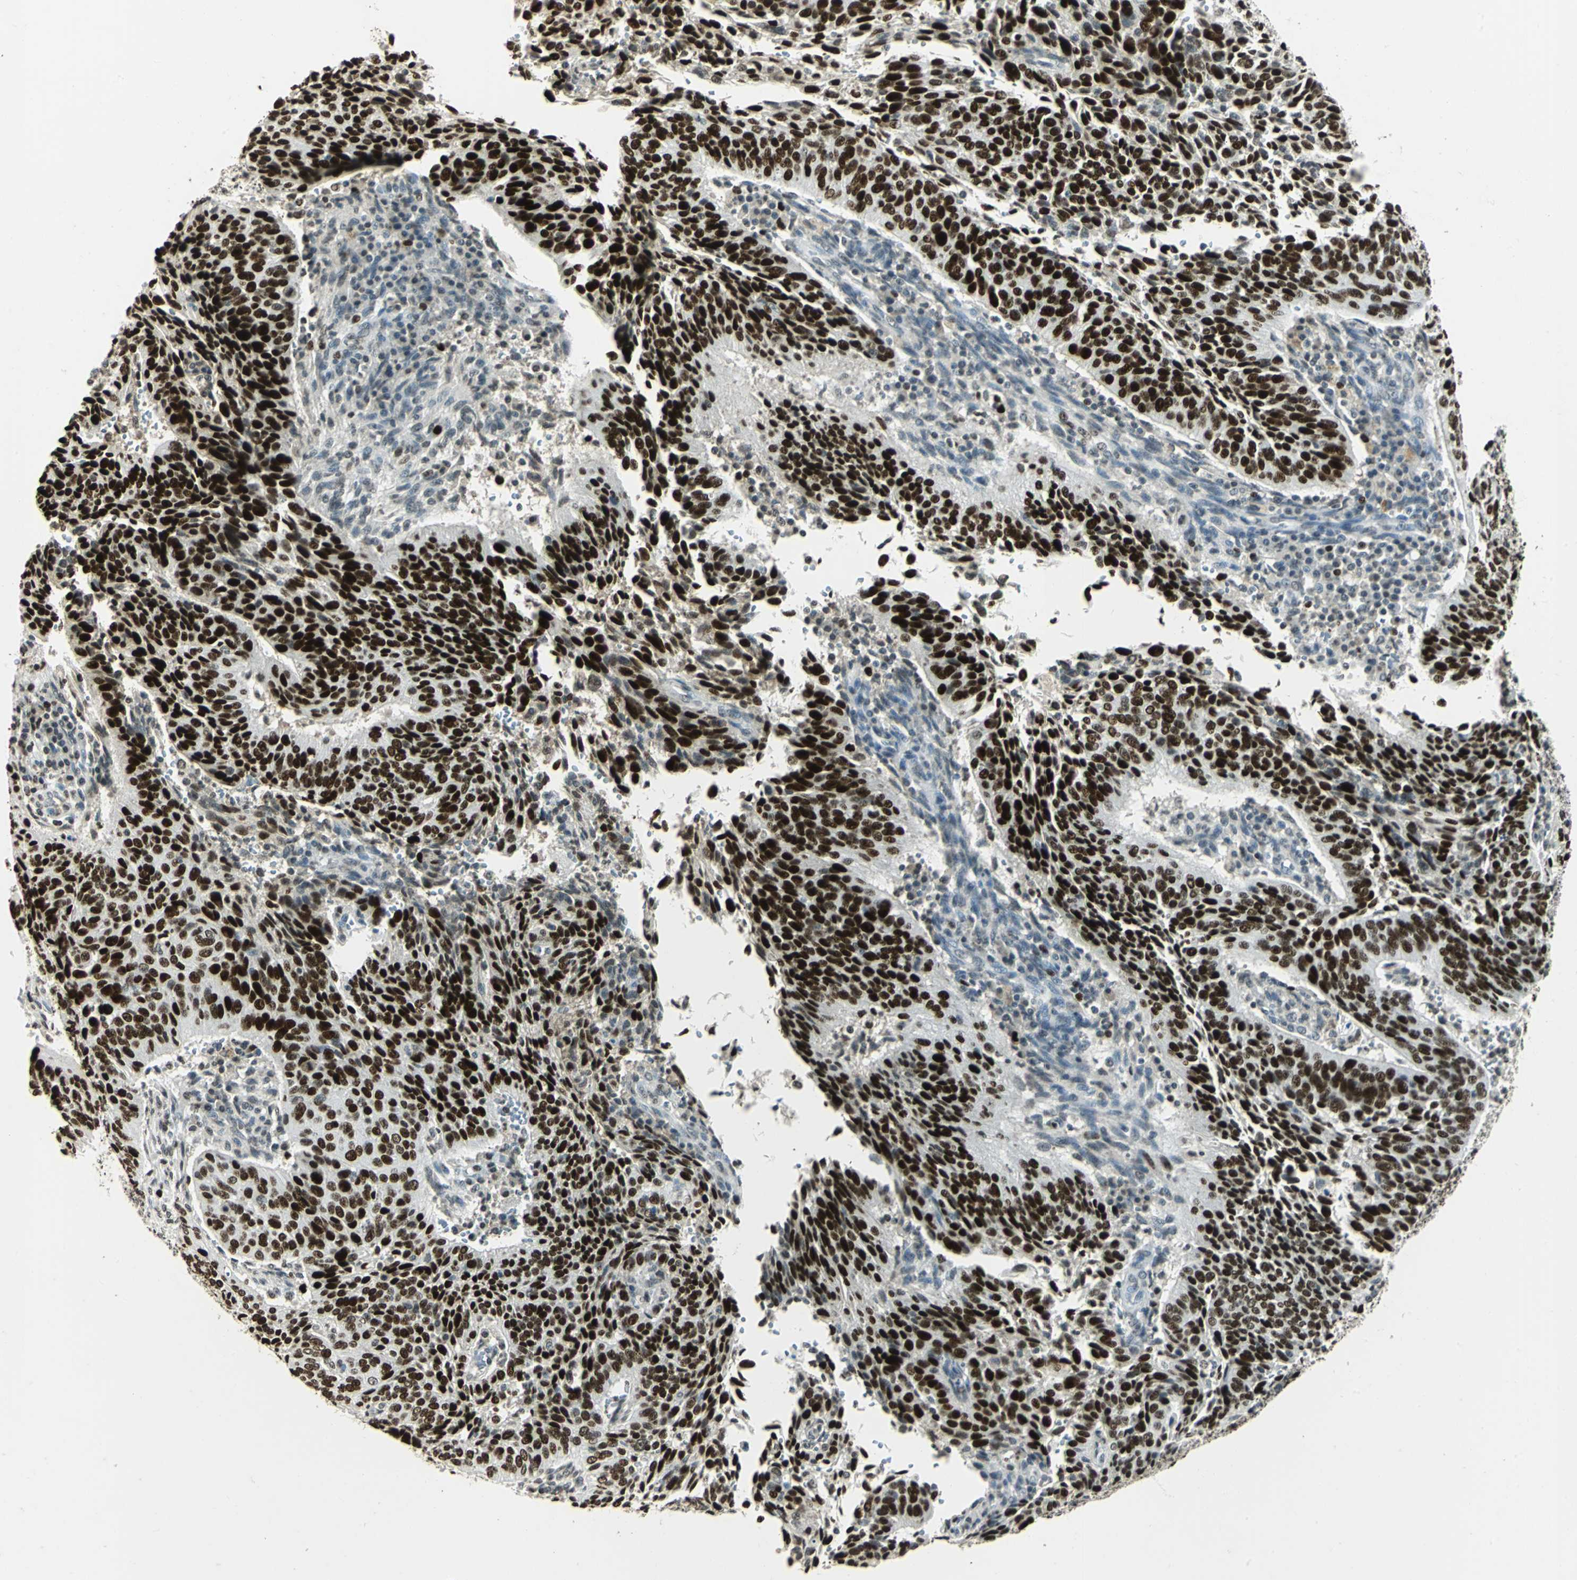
{"staining": {"intensity": "strong", "quantity": ">75%", "location": "nuclear"}, "tissue": "cervical cancer", "cell_type": "Tumor cells", "image_type": "cancer", "snomed": [{"axis": "morphology", "description": "Squamous cell carcinoma, NOS"}, {"axis": "topography", "description": "Cervix"}], "caption": "Tumor cells reveal high levels of strong nuclear positivity in approximately >75% of cells in human squamous cell carcinoma (cervical).", "gene": "MCM4", "patient": {"sex": "female", "age": 39}}